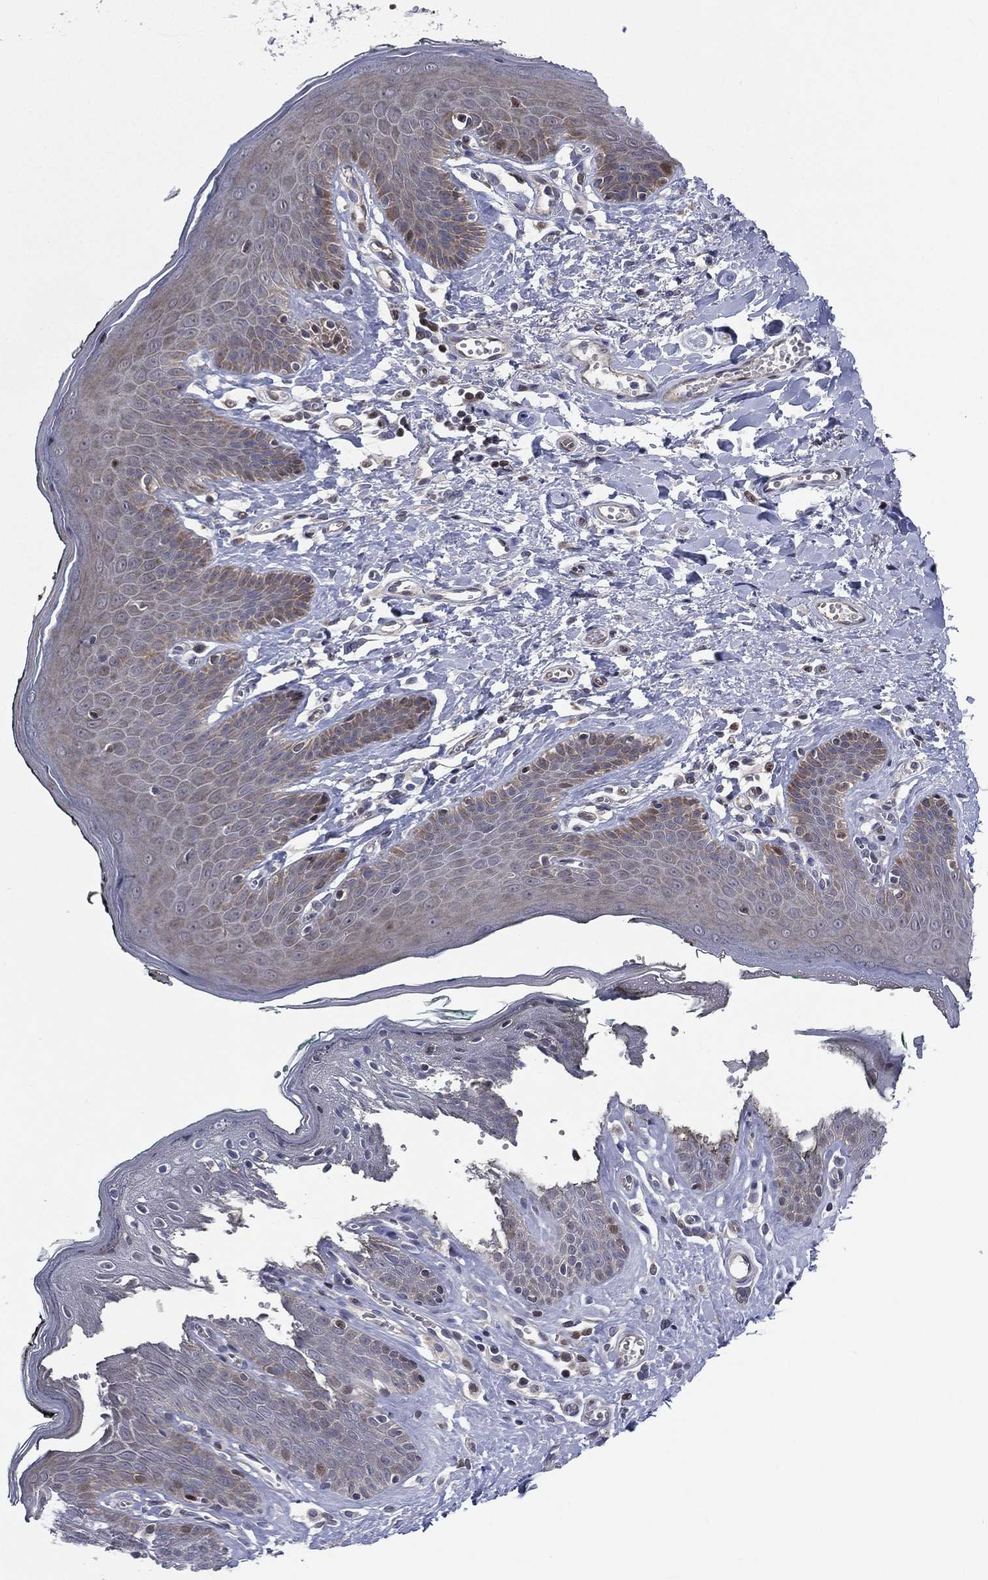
{"staining": {"intensity": "moderate", "quantity": "<25%", "location": "cytoplasmic/membranous"}, "tissue": "vagina", "cell_type": "Squamous epithelial cells", "image_type": "normal", "snomed": [{"axis": "morphology", "description": "Normal tissue, NOS"}, {"axis": "topography", "description": "Vagina"}], "caption": "This photomicrograph exhibits immunohistochemistry staining of benign human vagina, with low moderate cytoplasmic/membranous expression in about <25% of squamous epithelial cells.", "gene": "UTP14A", "patient": {"sex": "female", "age": 66}}